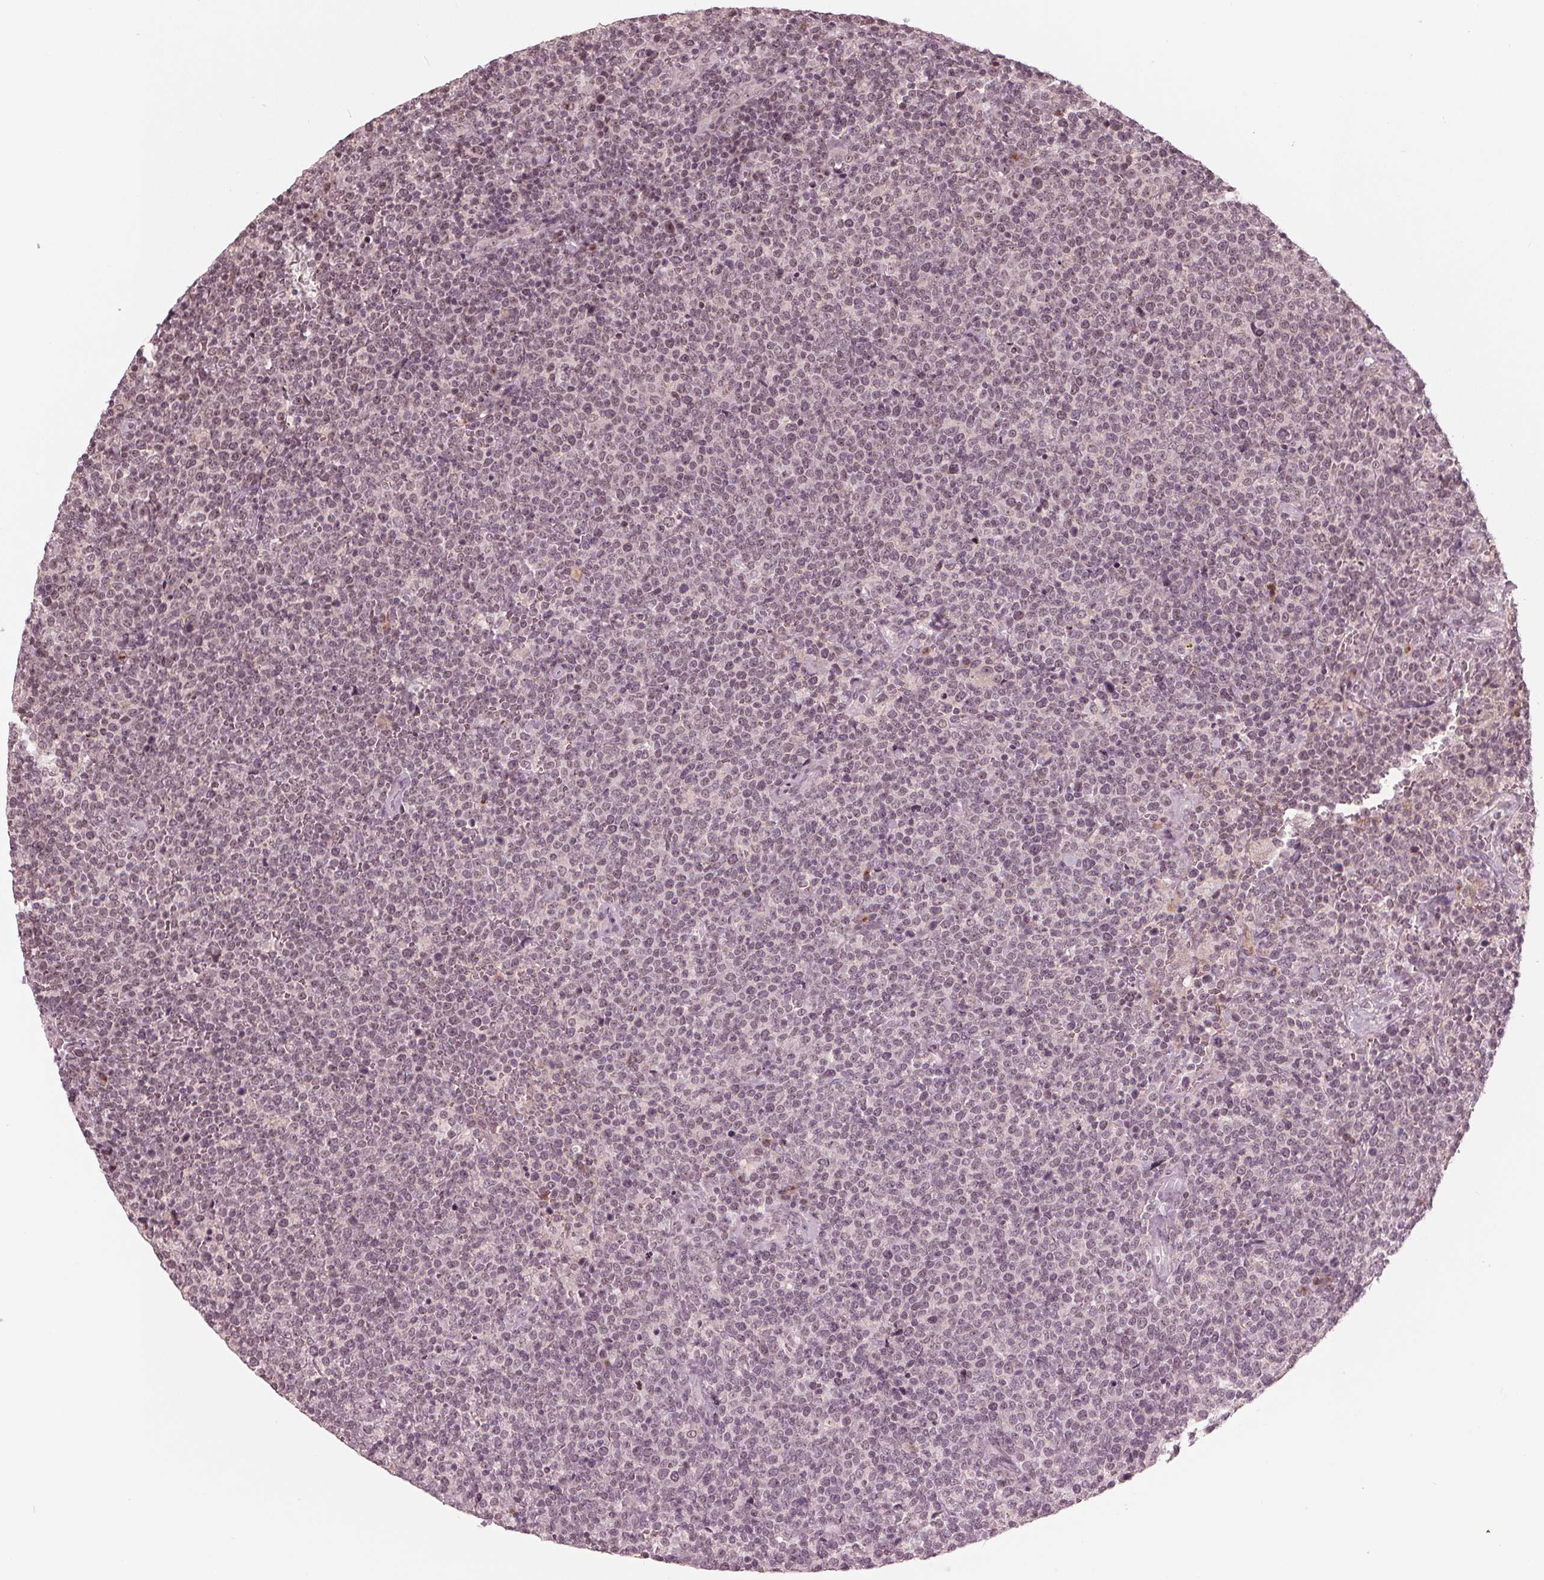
{"staining": {"intensity": "negative", "quantity": "none", "location": "none"}, "tissue": "lymphoma", "cell_type": "Tumor cells", "image_type": "cancer", "snomed": [{"axis": "morphology", "description": "Malignant lymphoma, non-Hodgkin's type, High grade"}, {"axis": "topography", "description": "Lymph node"}], "caption": "Human high-grade malignant lymphoma, non-Hodgkin's type stained for a protein using immunohistochemistry displays no positivity in tumor cells.", "gene": "SLX4", "patient": {"sex": "male", "age": 61}}